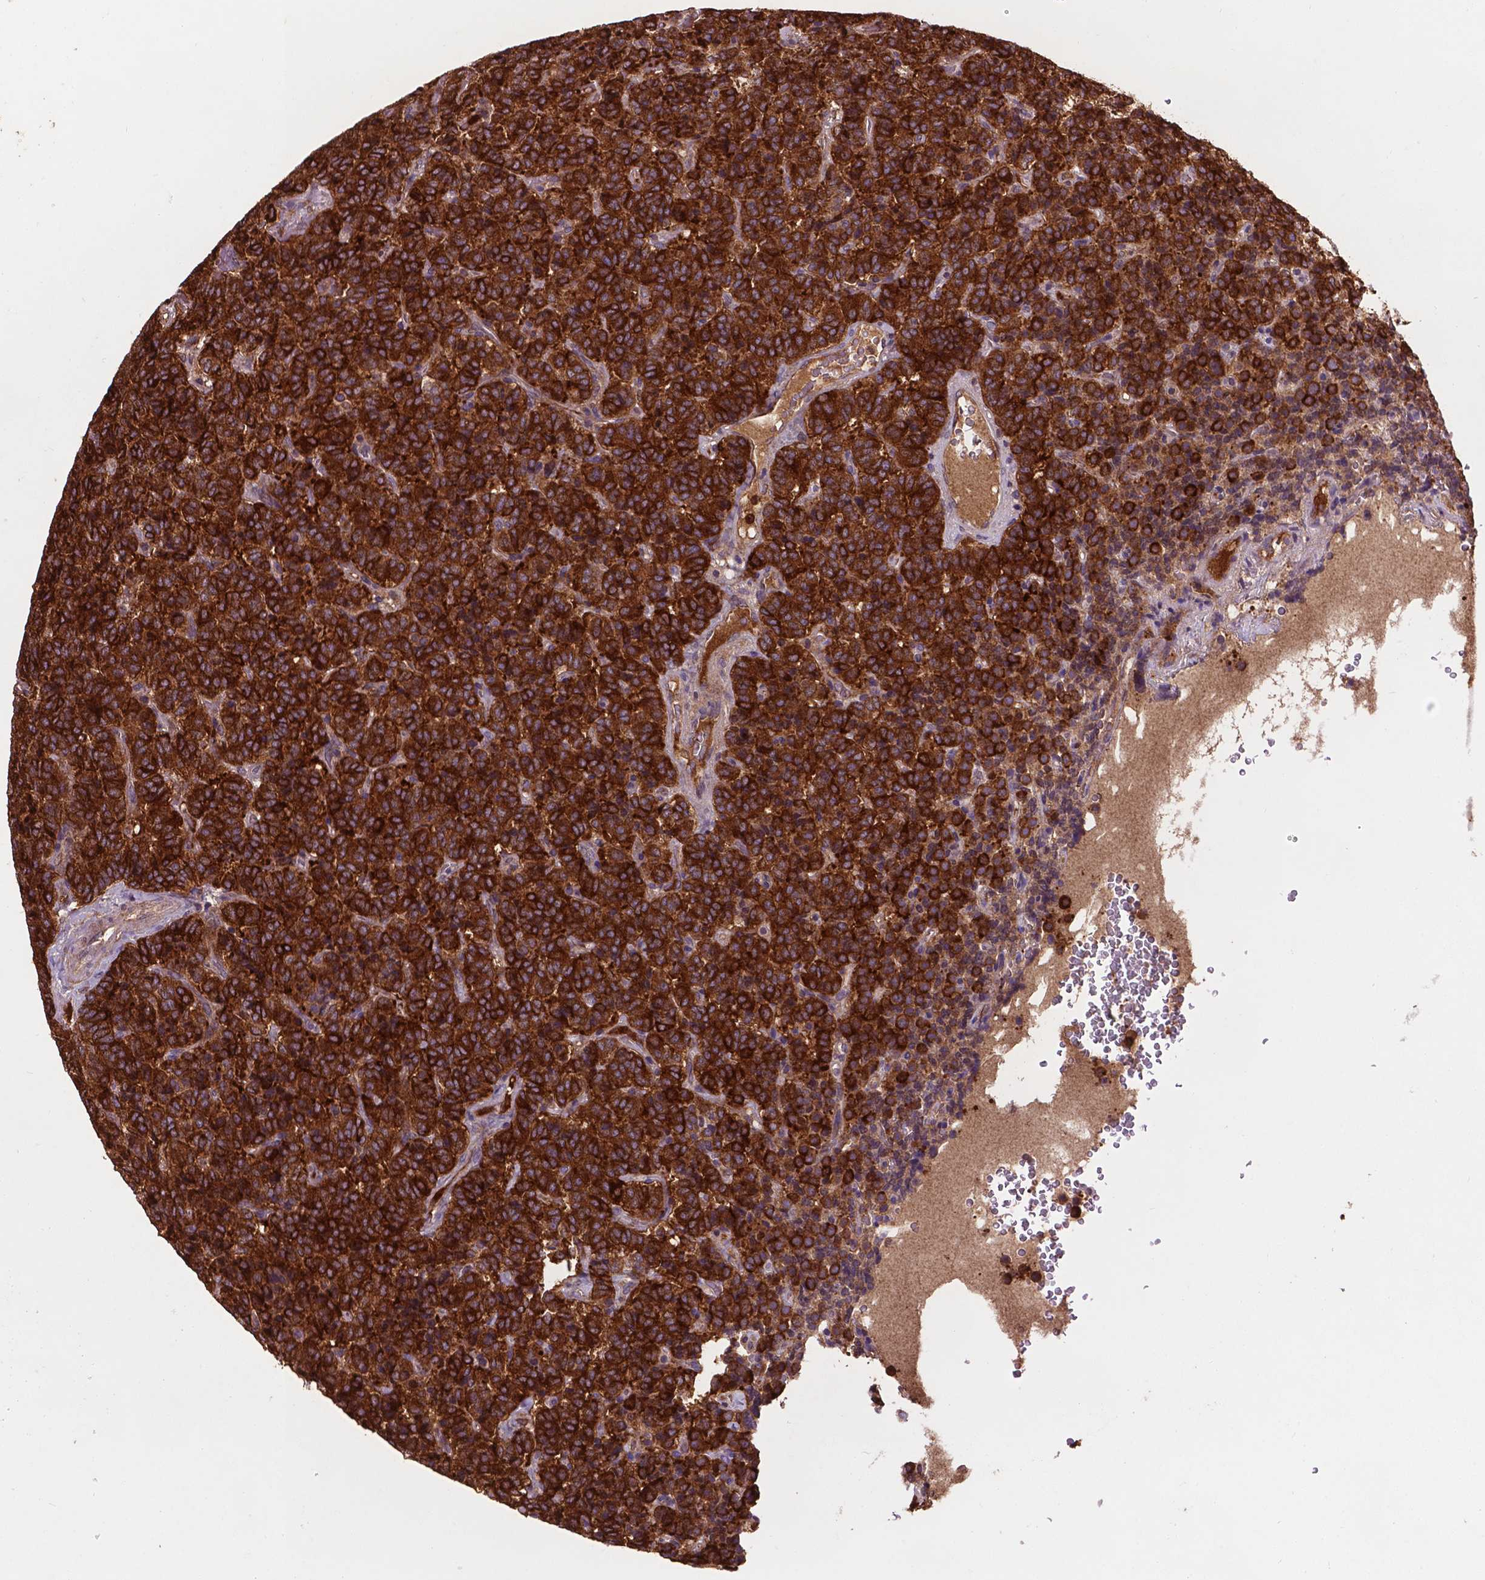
{"staining": {"intensity": "strong", "quantity": ">75%", "location": "cytoplasmic/membranous"}, "tissue": "carcinoid", "cell_type": "Tumor cells", "image_type": "cancer", "snomed": [{"axis": "morphology", "description": "Carcinoid, malignant, NOS"}, {"axis": "topography", "description": "Pancreas"}], "caption": "Tumor cells demonstrate strong cytoplasmic/membranous positivity in about >75% of cells in carcinoid.", "gene": "SMAD3", "patient": {"sex": "male", "age": 36}}